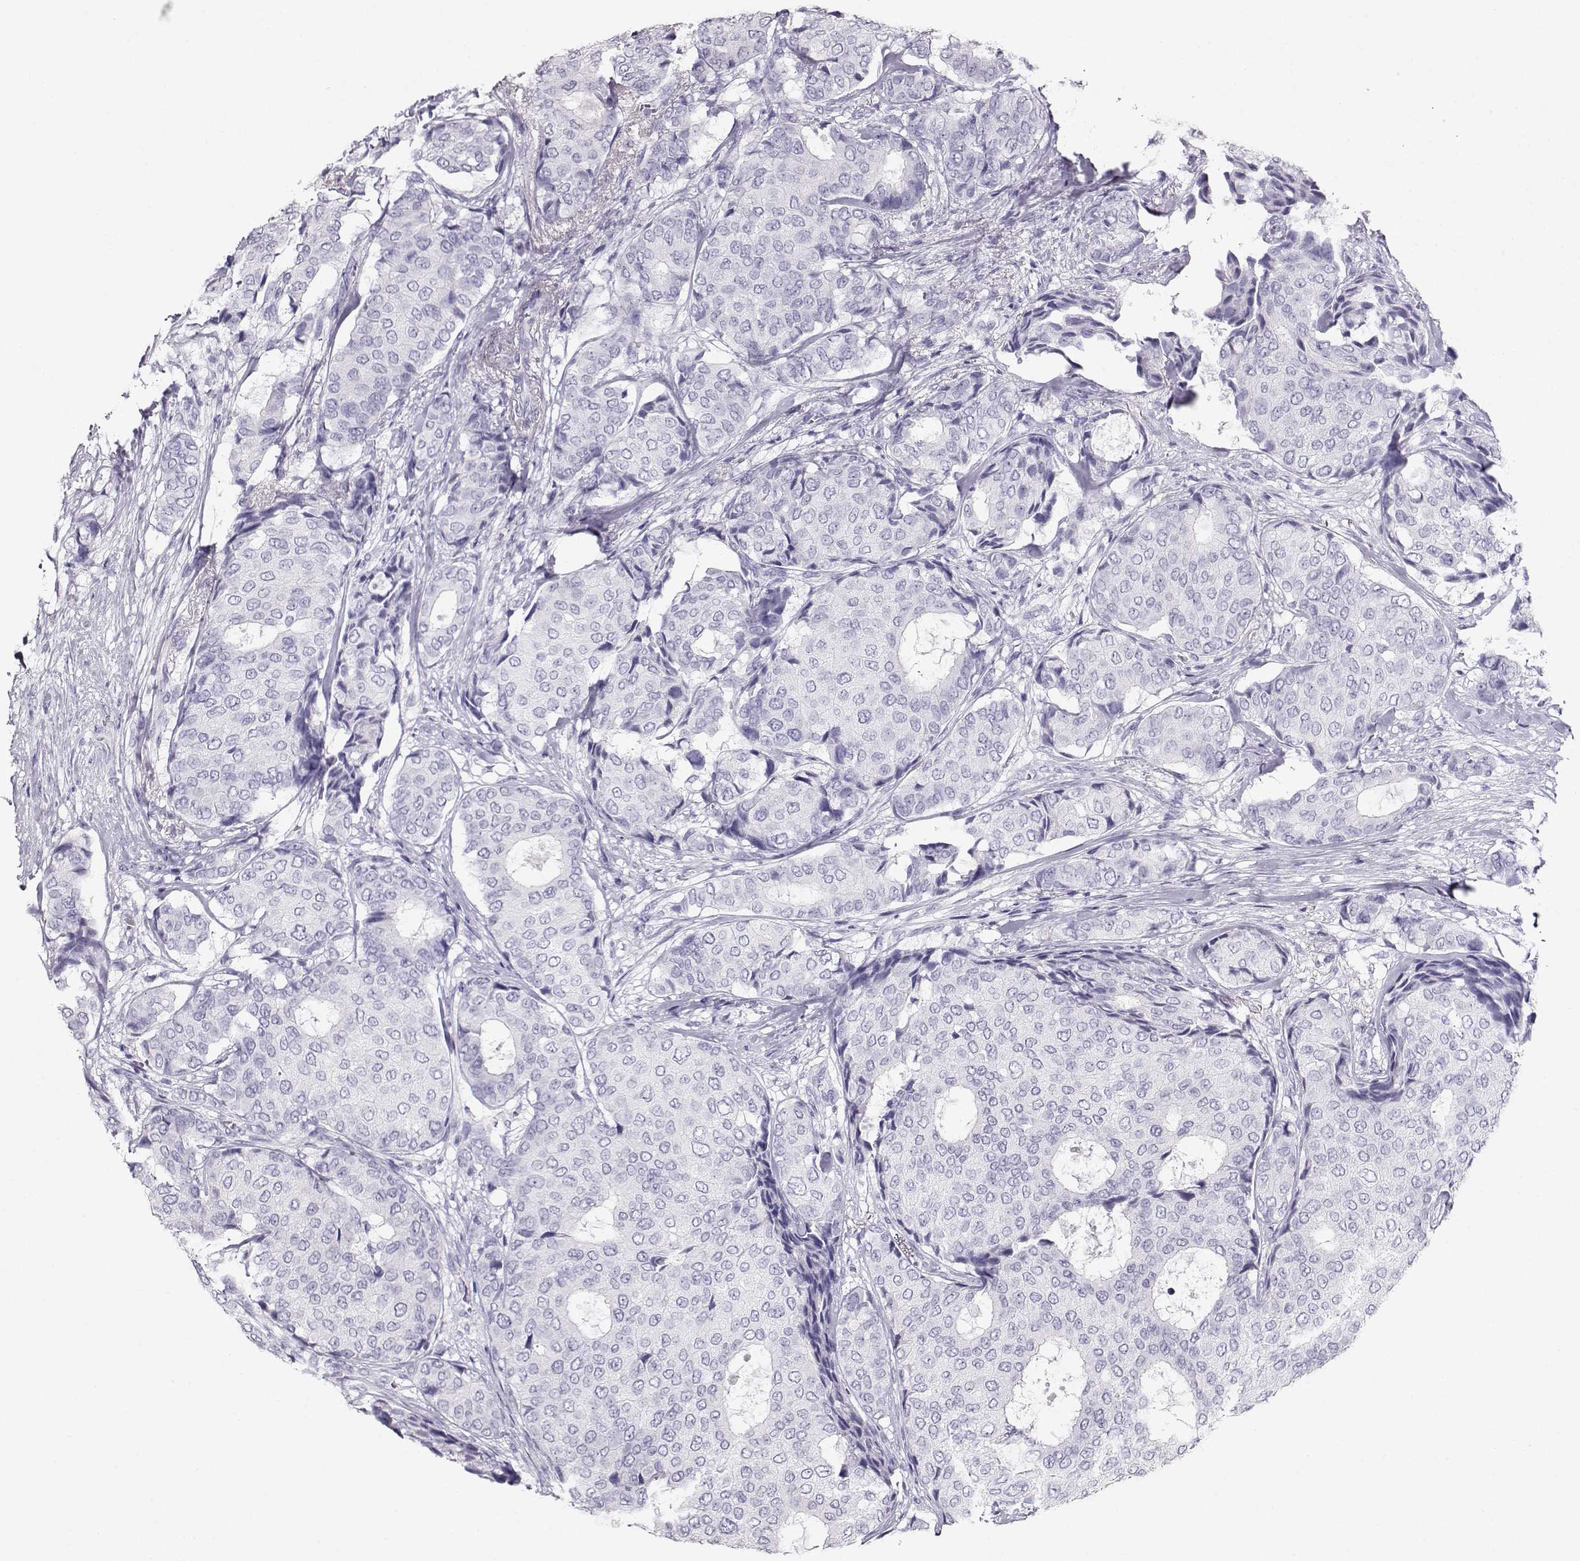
{"staining": {"intensity": "negative", "quantity": "none", "location": "none"}, "tissue": "breast cancer", "cell_type": "Tumor cells", "image_type": "cancer", "snomed": [{"axis": "morphology", "description": "Duct carcinoma"}, {"axis": "topography", "description": "Breast"}], "caption": "Invasive ductal carcinoma (breast) stained for a protein using IHC shows no staining tumor cells.", "gene": "ACTN2", "patient": {"sex": "female", "age": 75}}